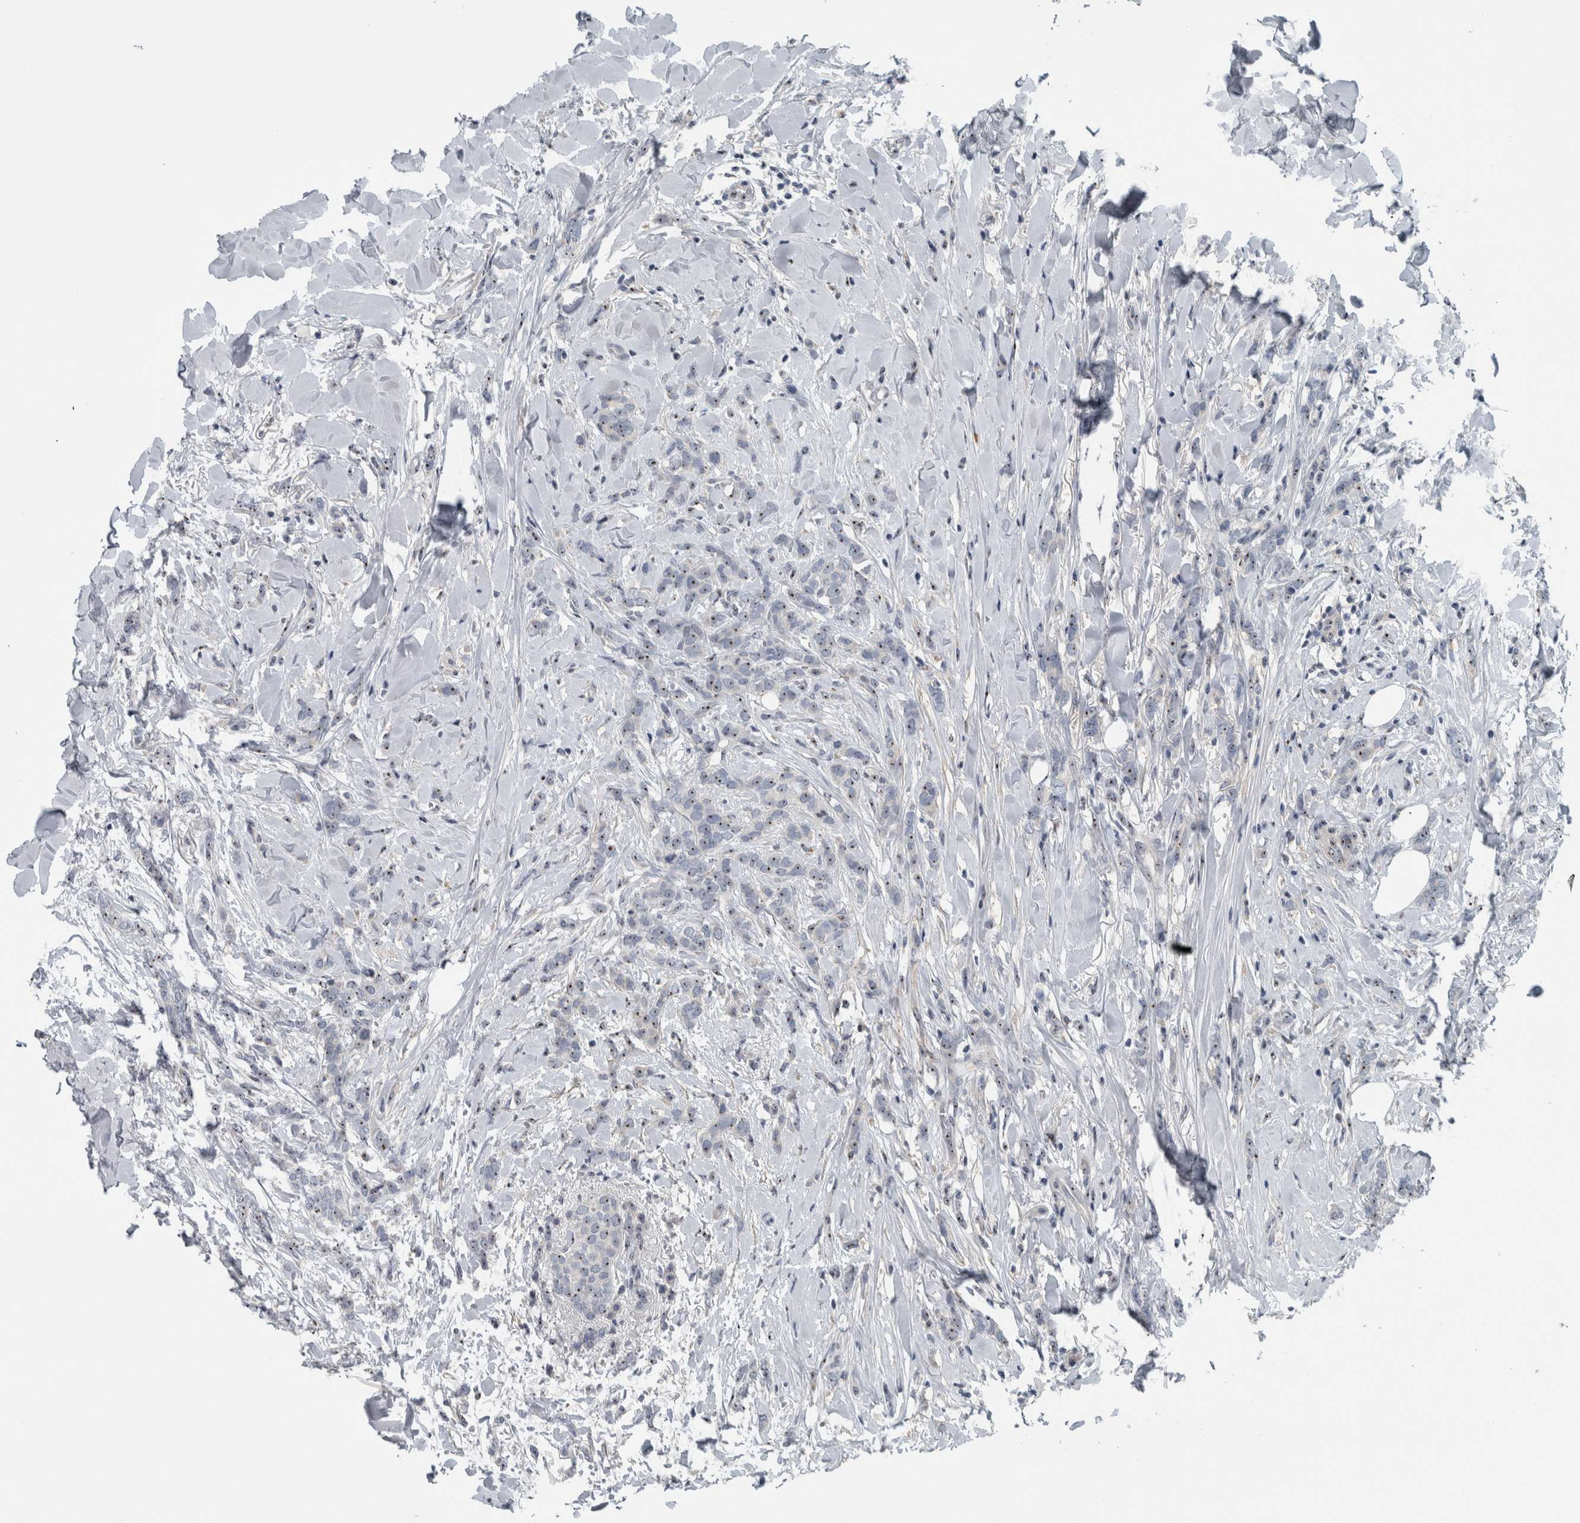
{"staining": {"intensity": "weak", "quantity": "25%-75%", "location": "nuclear"}, "tissue": "breast cancer", "cell_type": "Tumor cells", "image_type": "cancer", "snomed": [{"axis": "morphology", "description": "Lobular carcinoma"}, {"axis": "topography", "description": "Skin"}, {"axis": "topography", "description": "Breast"}], "caption": "Breast cancer stained for a protein displays weak nuclear positivity in tumor cells.", "gene": "UTP6", "patient": {"sex": "female", "age": 46}}